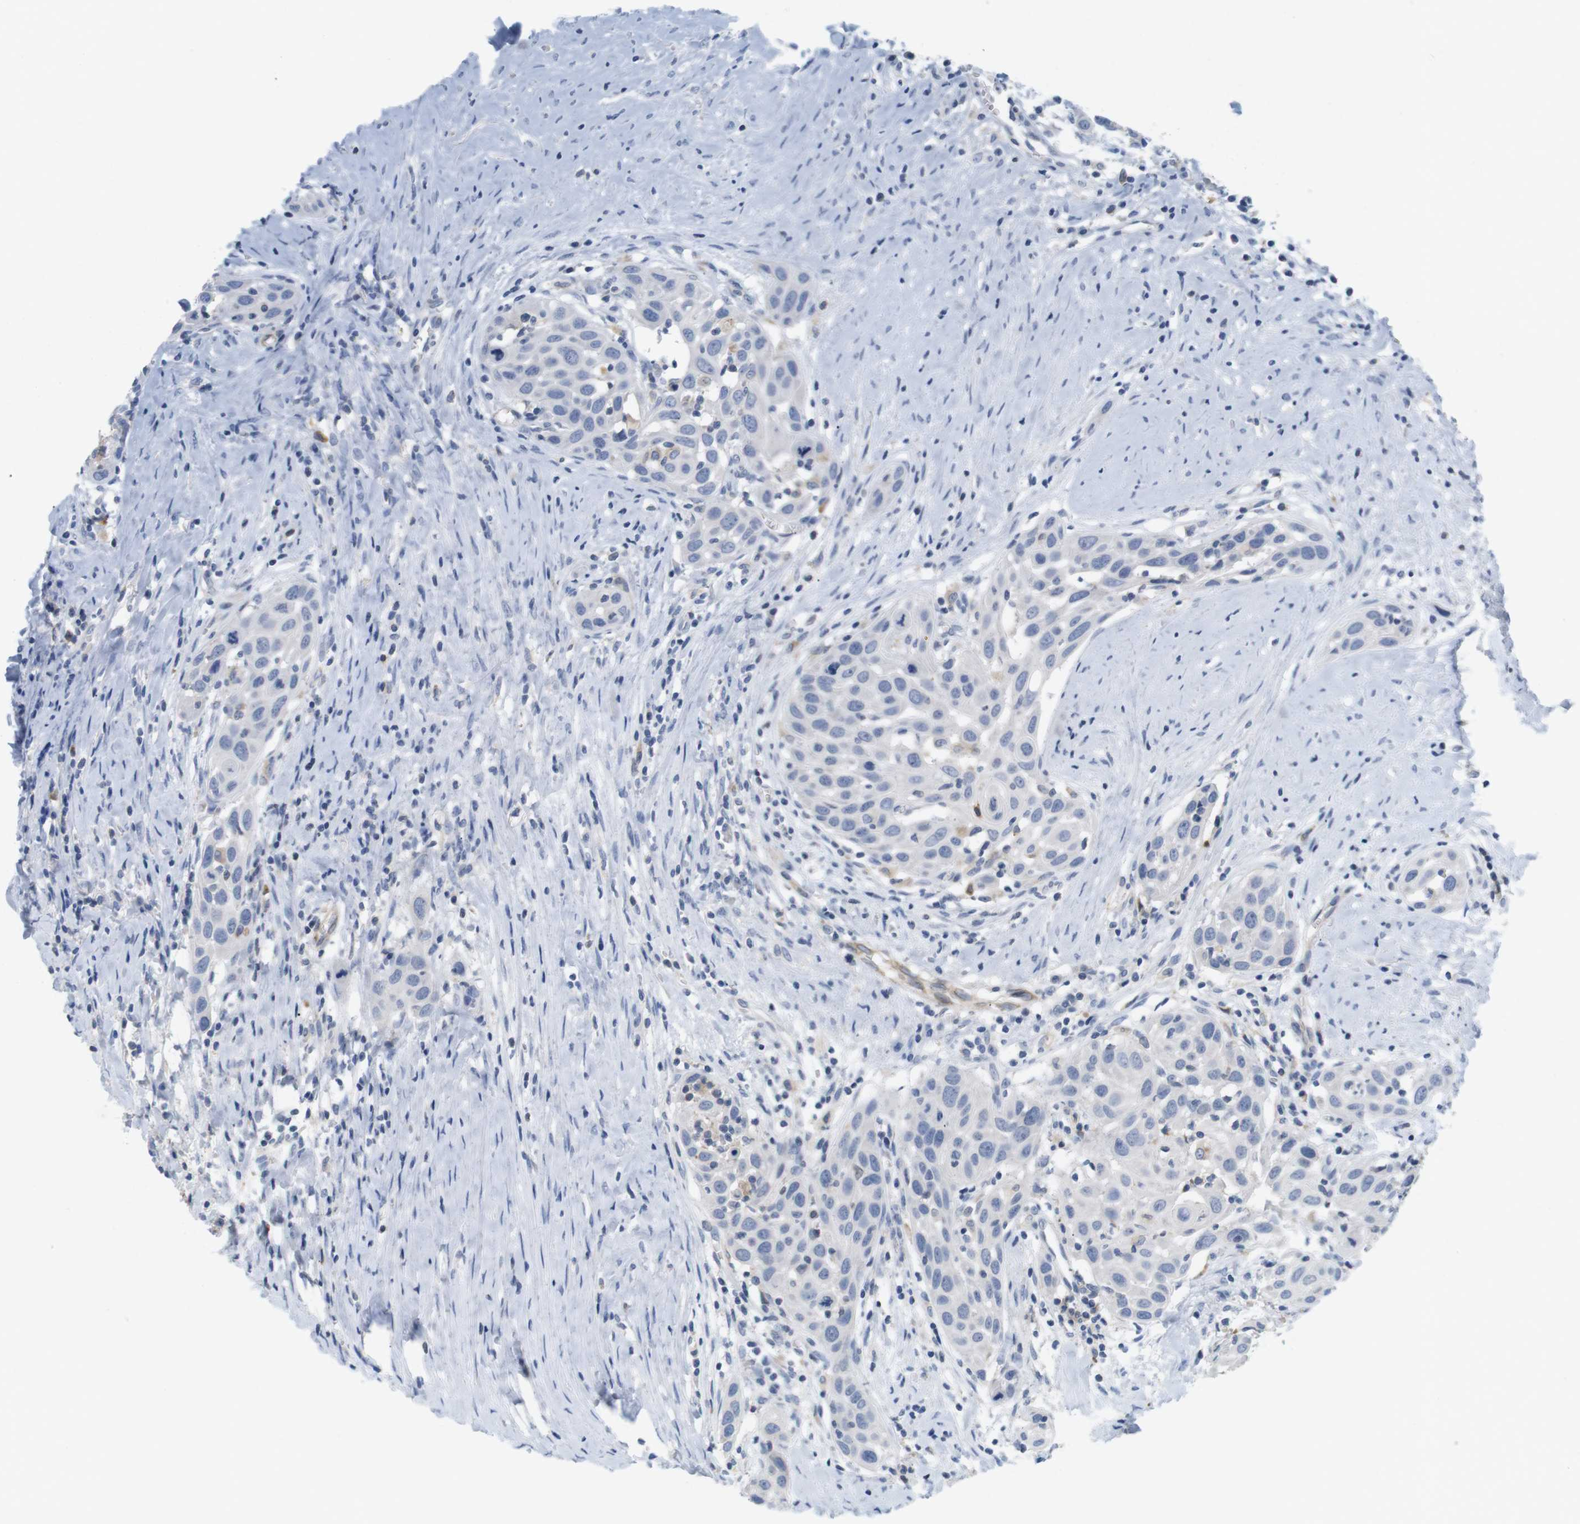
{"staining": {"intensity": "negative", "quantity": "none", "location": "none"}, "tissue": "head and neck cancer", "cell_type": "Tumor cells", "image_type": "cancer", "snomed": [{"axis": "morphology", "description": "Squamous cell carcinoma, NOS"}, {"axis": "topography", "description": "Oral tissue"}, {"axis": "topography", "description": "Head-Neck"}], "caption": "Tumor cells show no significant protein positivity in head and neck cancer. (Stains: DAB immunohistochemistry with hematoxylin counter stain, Microscopy: brightfield microscopy at high magnification).", "gene": "ITPR1", "patient": {"sex": "female", "age": 50}}